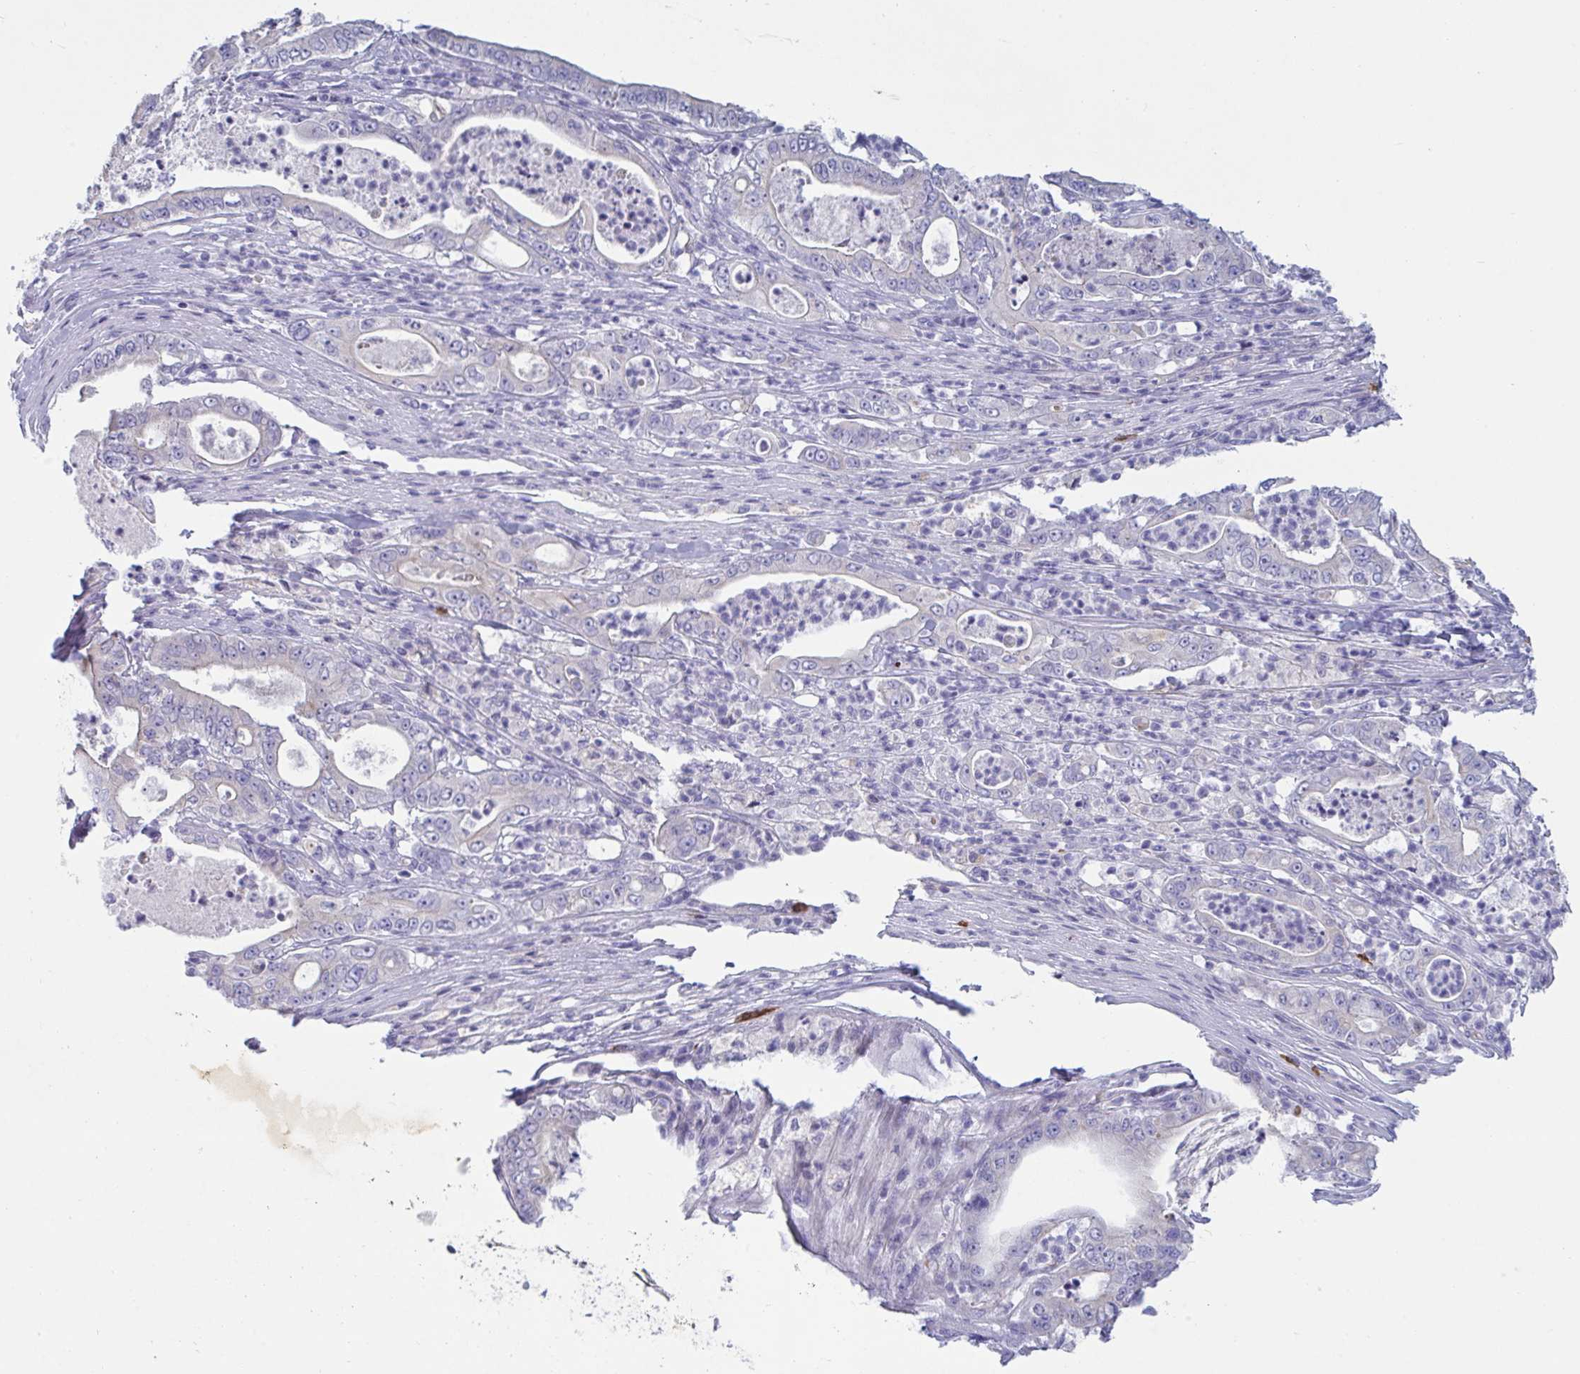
{"staining": {"intensity": "negative", "quantity": "none", "location": "none"}, "tissue": "pancreatic cancer", "cell_type": "Tumor cells", "image_type": "cancer", "snomed": [{"axis": "morphology", "description": "Adenocarcinoma, NOS"}, {"axis": "topography", "description": "Pancreas"}], "caption": "This is an immunohistochemistry micrograph of human pancreatic cancer (adenocarcinoma). There is no staining in tumor cells.", "gene": "TAS2R38", "patient": {"sex": "male", "age": 71}}